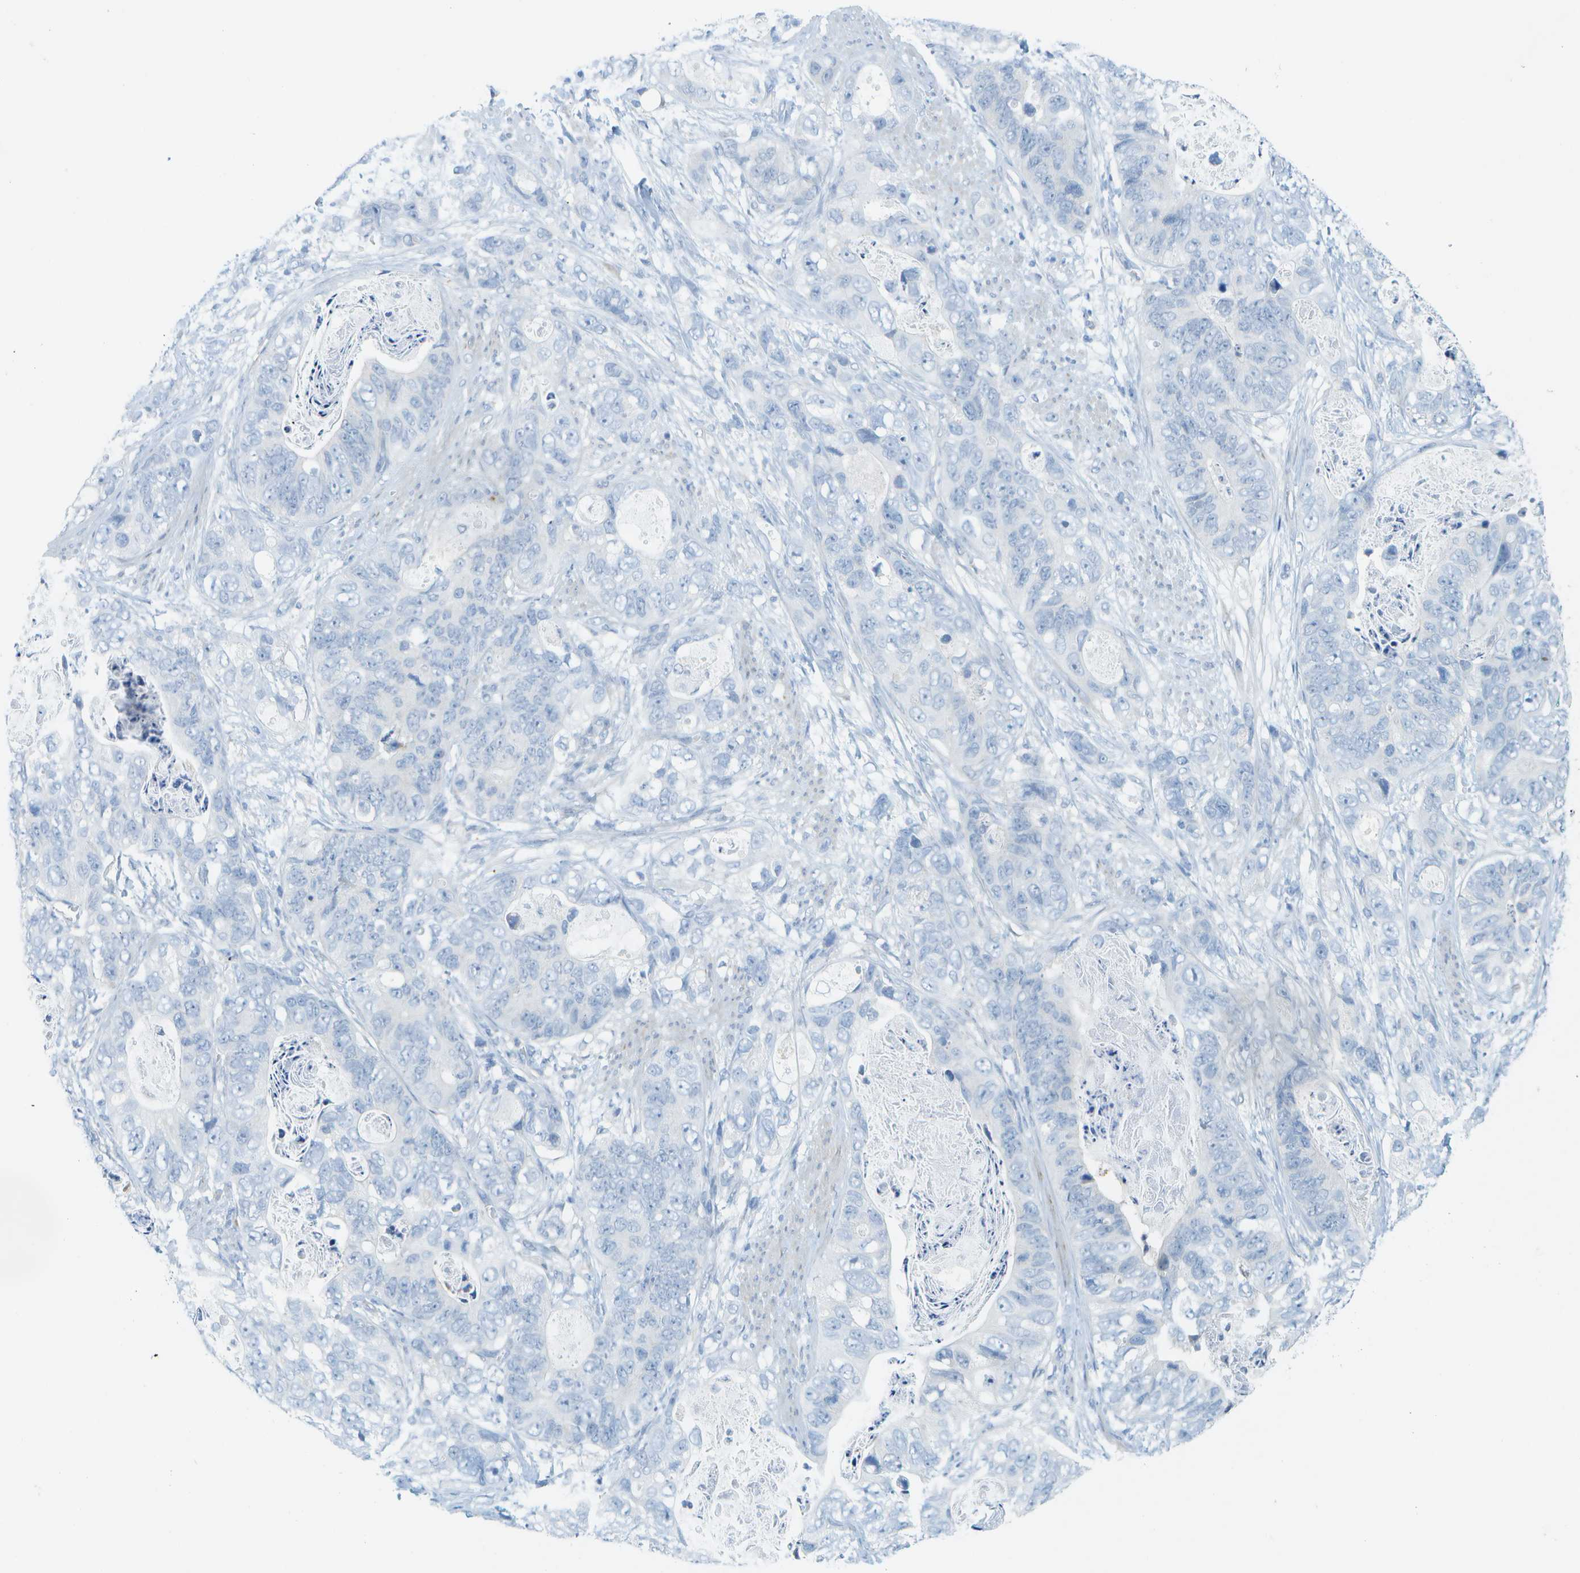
{"staining": {"intensity": "negative", "quantity": "none", "location": "none"}, "tissue": "stomach cancer", "cell_type": "Tumor cells", "image_type": "cancer", "snomed": [{"axis": "morphology", "description": "Adenocarcinoma, NOS"}, {"axis": "topography", "description": "Stomach"}], "caption": "Immunohistochemistry photomicrograph of stomach cancer (adenocarcinoma) stained for a protein (brown), which exhibits no expression in tumor cells. (DAB (3,3'-diaminobenzidine) immunohistochemistry with hematoxylin counter stain).", "gene": "CUL9", "patient": {"sex": "female", "age": 89}}